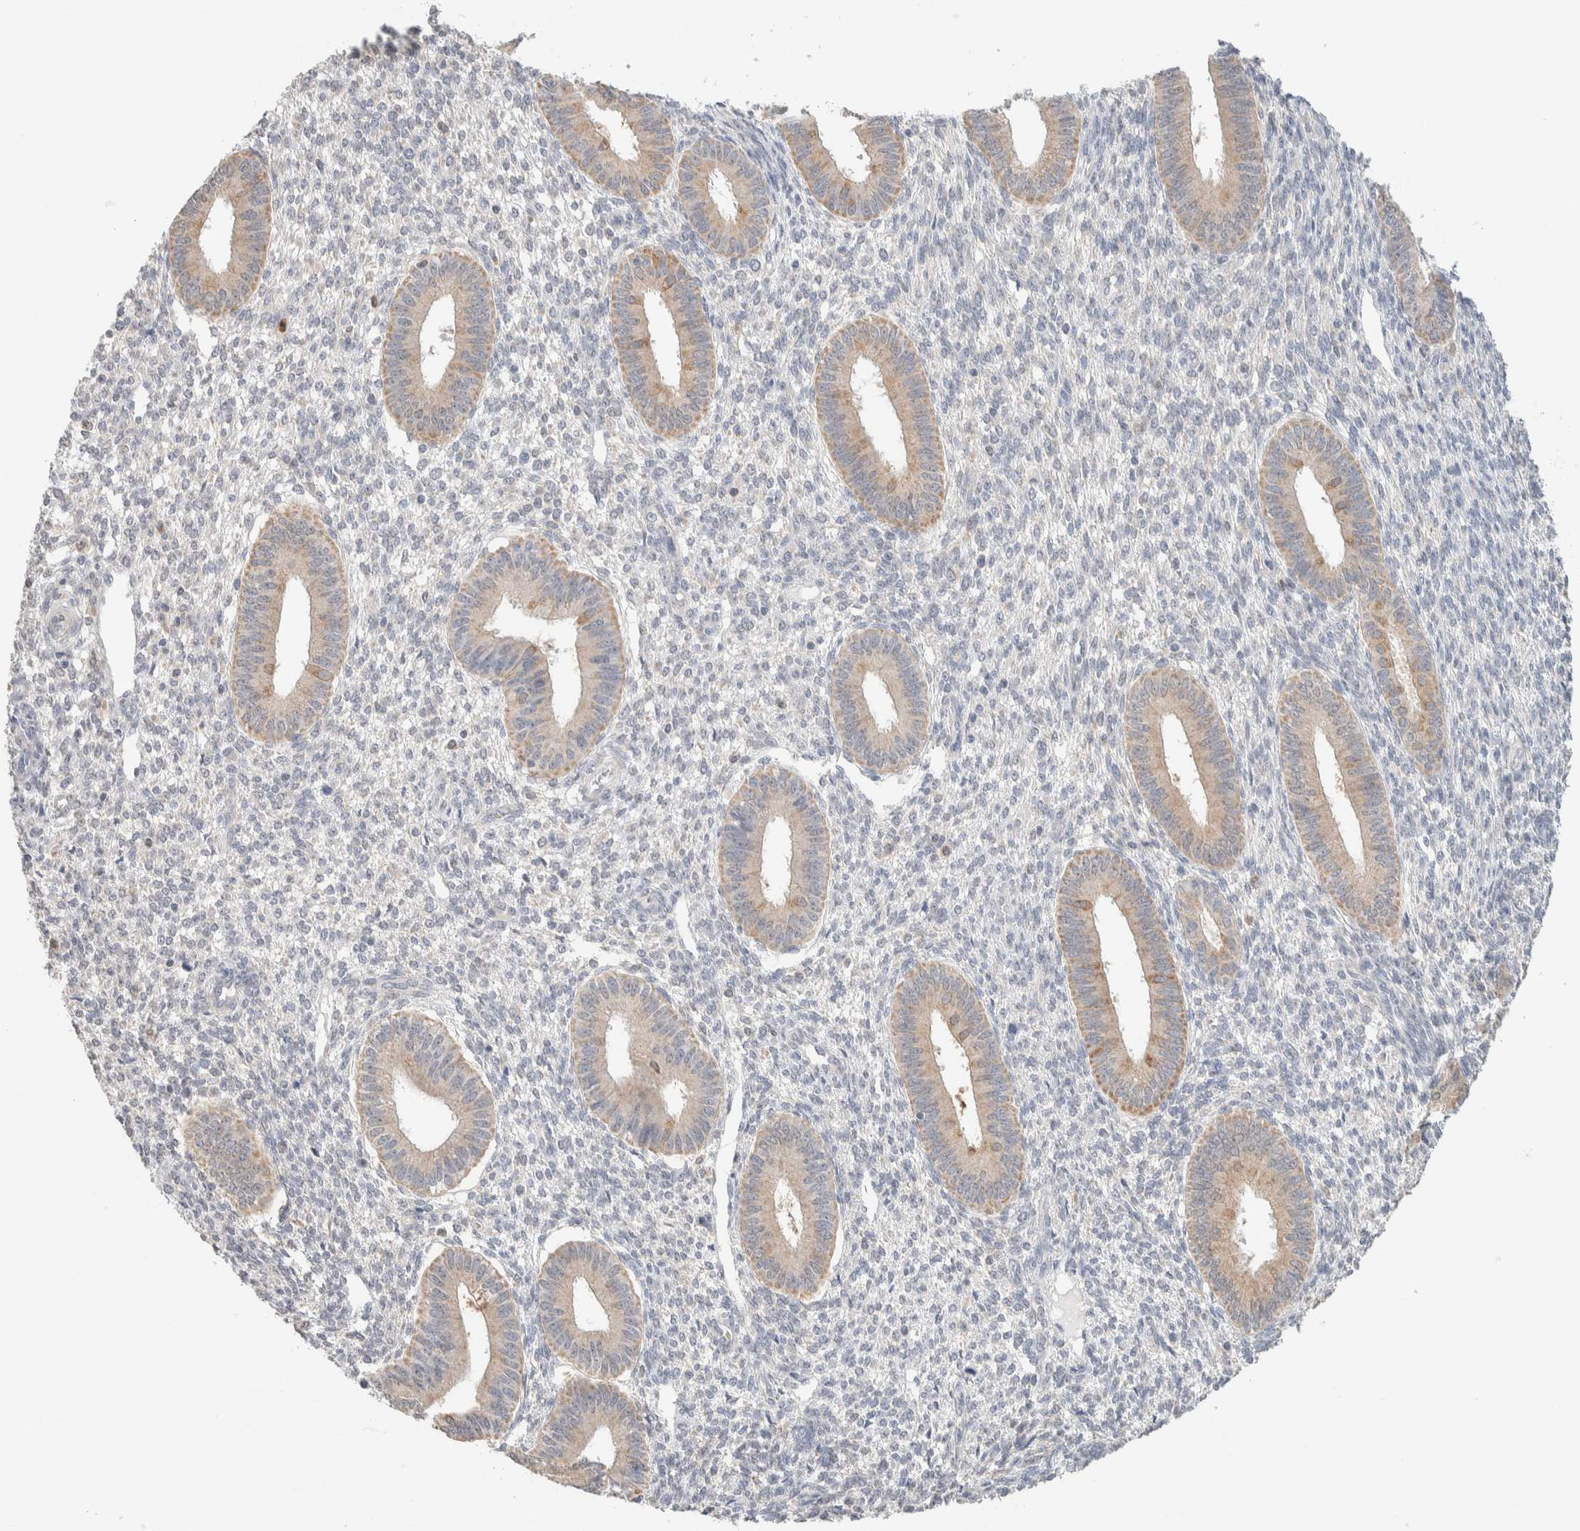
{"staining": {"intensity": "negative", "quantity": "none", "location": "none"}, "tissue": "endometrium", "cell_type": "Cells in endometrial stroma", "image_type": "normal", "snomed": [{"axis": "morphology", "description": "Normal tissue, NOS"}, {"axis": "topography", "description": "Endometrium"}], "caption": "An IHC histopathology image of benign endometrium is shown. There is no staining in cells in endometrial stroma of endometrium.", "gene": "HDHD3", "patient": {"sex": "female", "age": 46}}